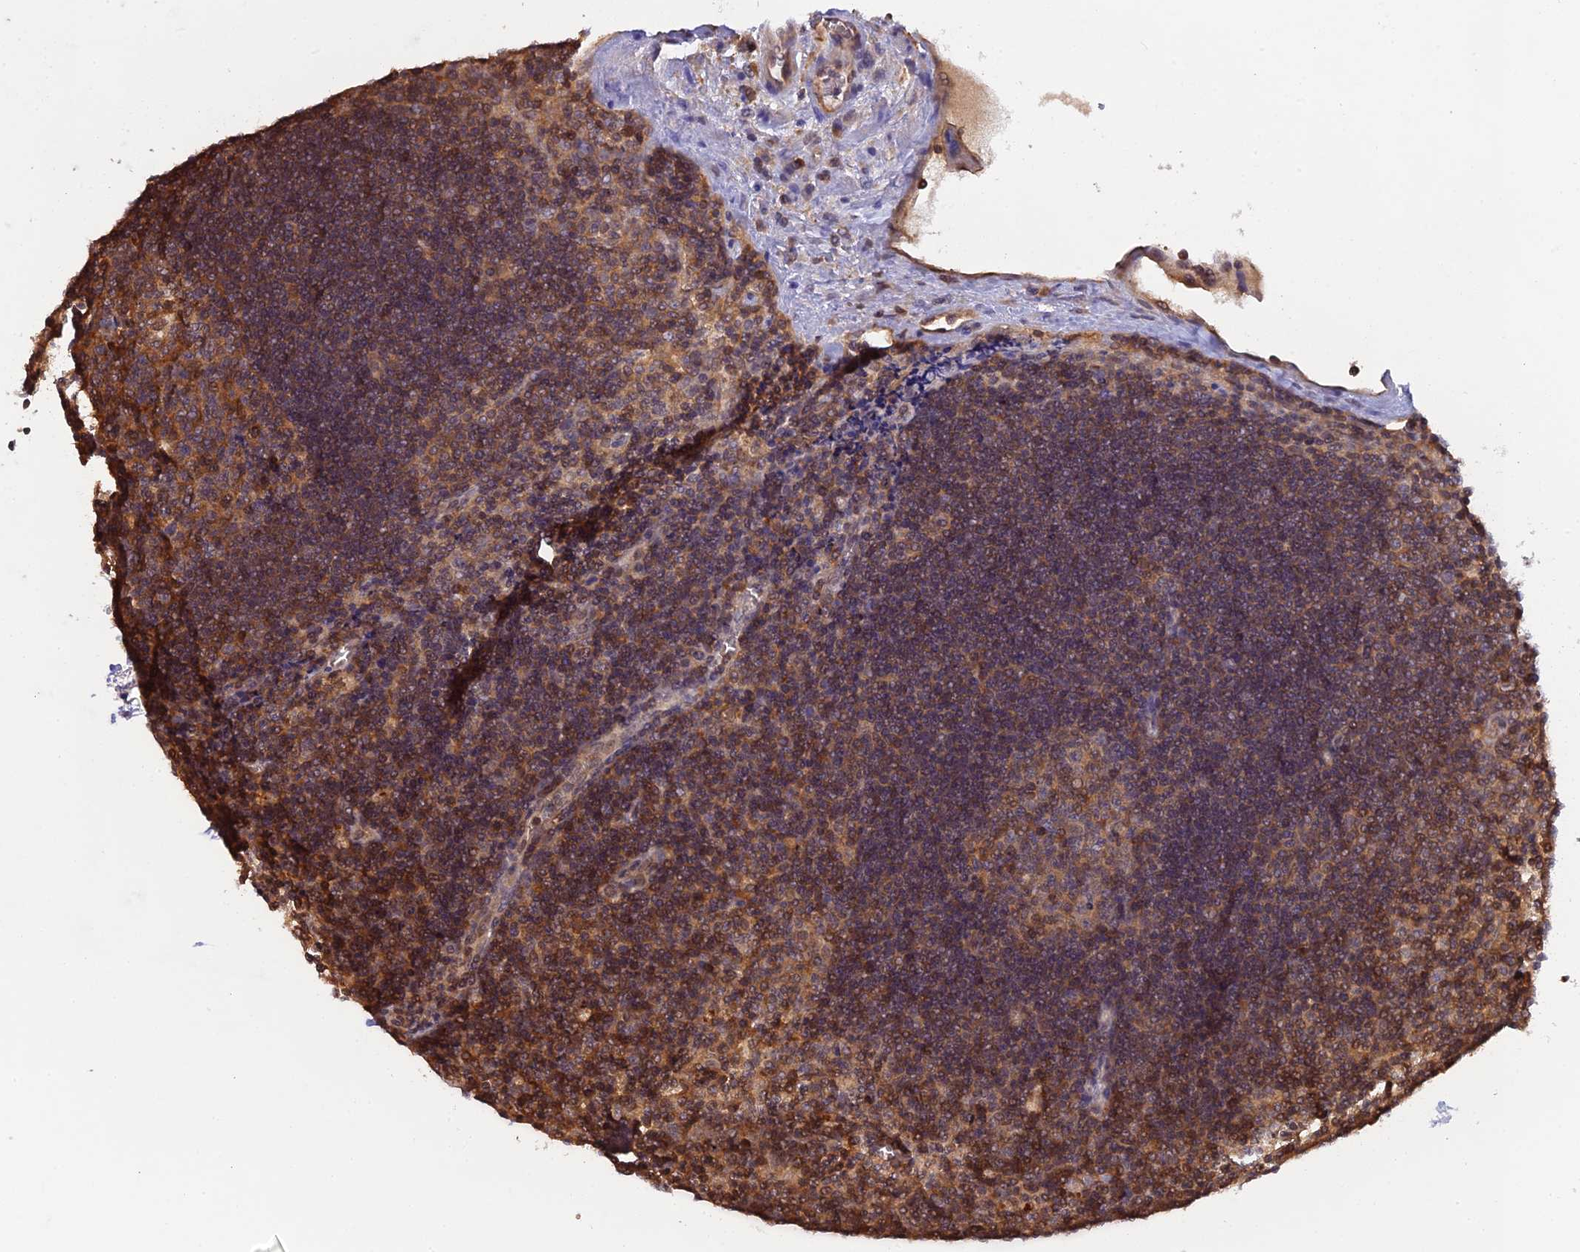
{"staining": {"intensity": "moderate", "quantity": "25%-75%", "location": "cytoplasmic/membranous,nuclear"}, "tissue": "lymph node", "cell_type": "Germinal center cells", "image_type": "normal", "snomed": [{"axis": "morphology", "description": "Normal tissue, NOS"}, {"axis": "topography", "description": "Lymph node"}], "caption": "Germinal center cells display moderate cytoplasmic/membranous,nuclear expression in approximately 25%-75% of cells in unremarkable lymph node.", "gene": "HINT1", "patient": {"sex": "male", "age": 58}}